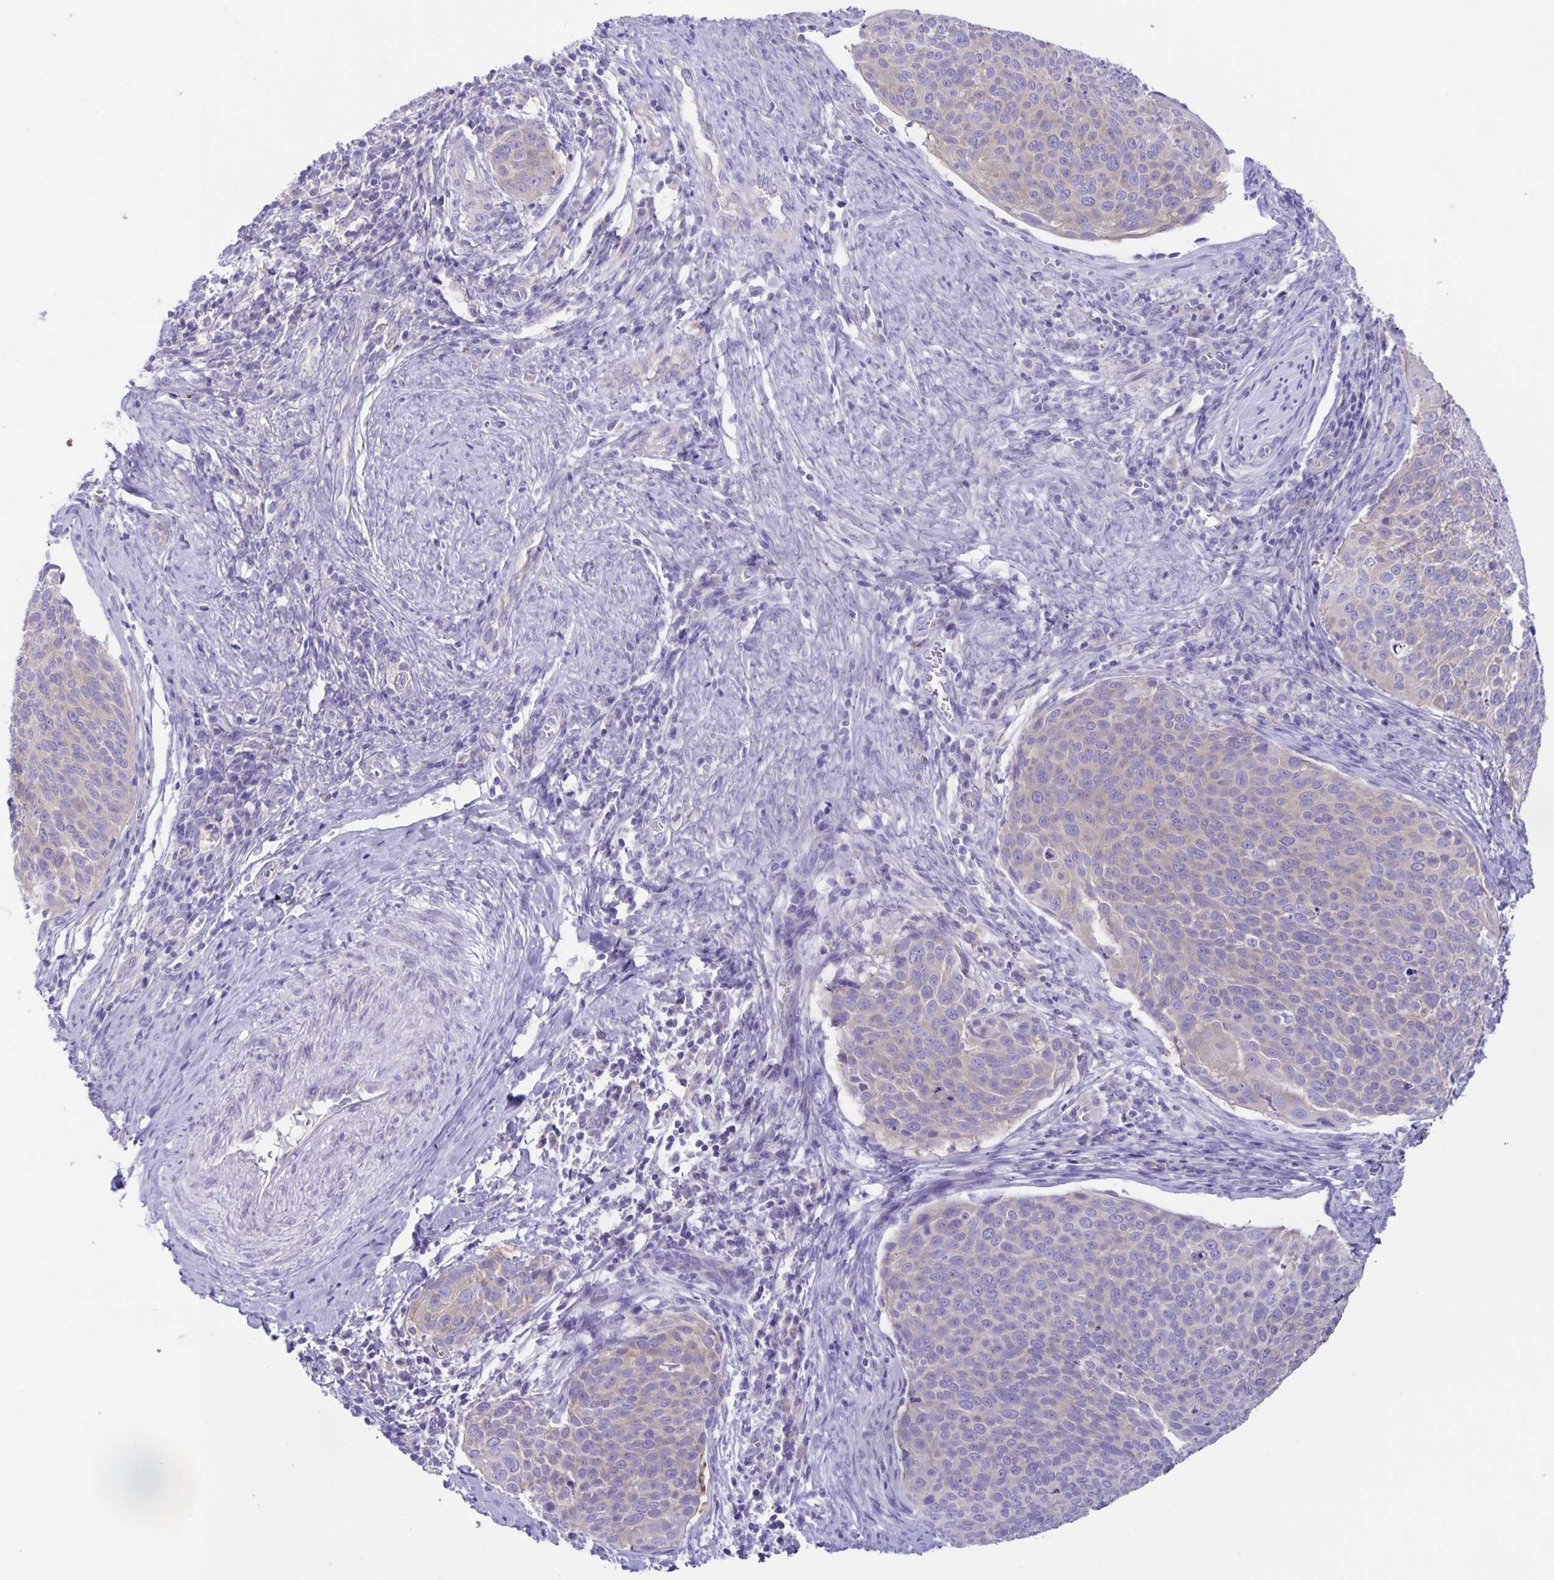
{"staining": {"intensity": "negative", "quantity": "none", "location": "none"}, "tissue": "cervical cancer", "cell_type": "Tumor cells", "image_type": "cancer", "snomed": [{"axis": "morphology", "description": "Squamous cell carcinoma, NOS"}, {"axis": "topography", "description": "Cervix"}], "caption": "Tumor cells show no significant expression in cervical cancer (squamous cell carcinoma).", "gene": "CAPSL", "patient": {"sex": "female", "age": 39}}